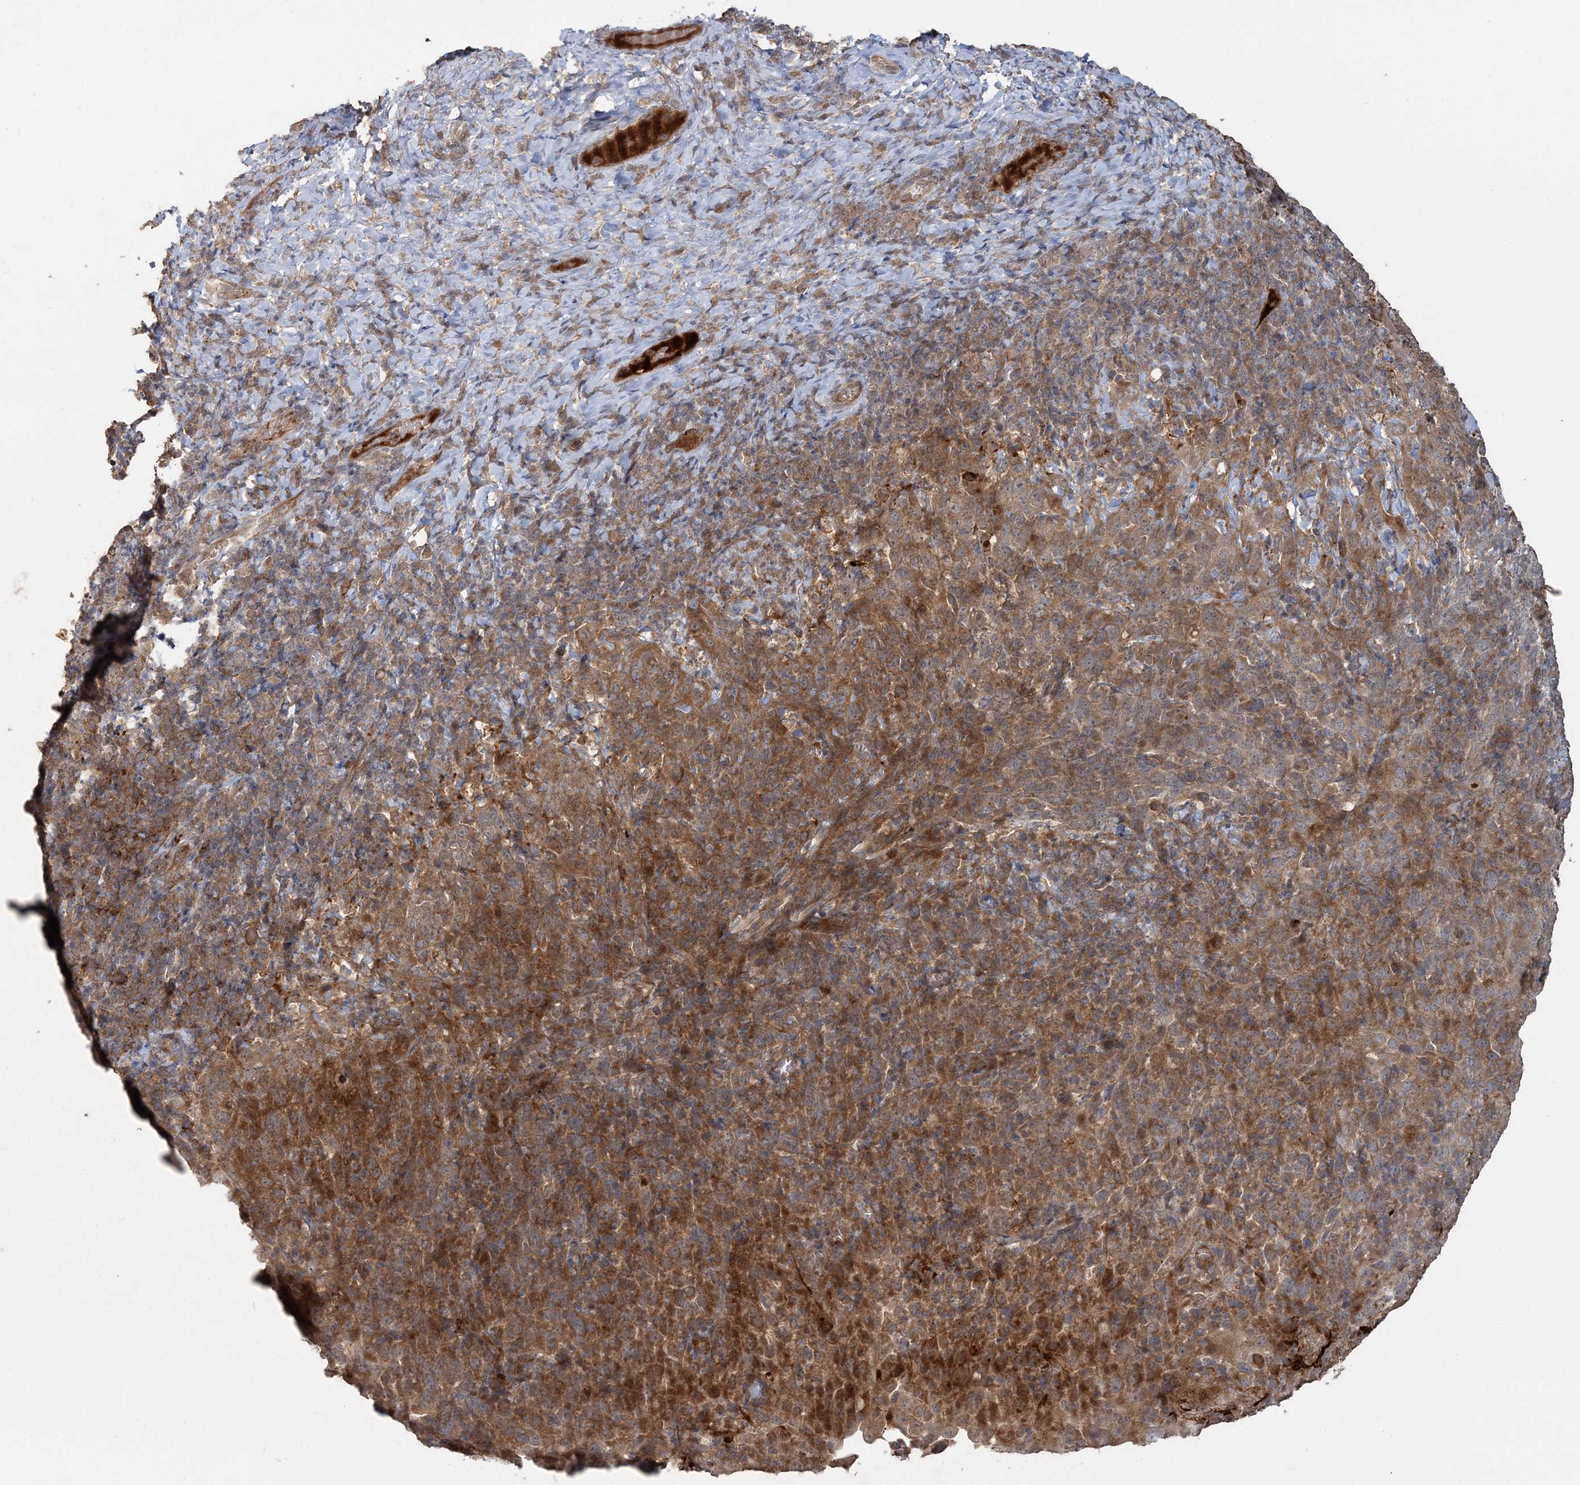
{"staining": {"intensity": "moderate", "quantity": ">75%", "location": "cytoplasmic/membranous"}, "tissue": "cervical cancer", "cell_type": "Tumor cells", "image_type": "cancer", "snomed": [{"axis": "morphology", "description": "Squamous cell carcinoma, NOS"}, {"axis": "topography", "description": "Cervix"}], "caption": "Moderate cytoplasmic/membranous protein expression is seen in about >75% of tumor cells in squamous cell carcinoma (cervical).", "gene": "SPRY1", "patient": {"sex": "female", "age": 46}}